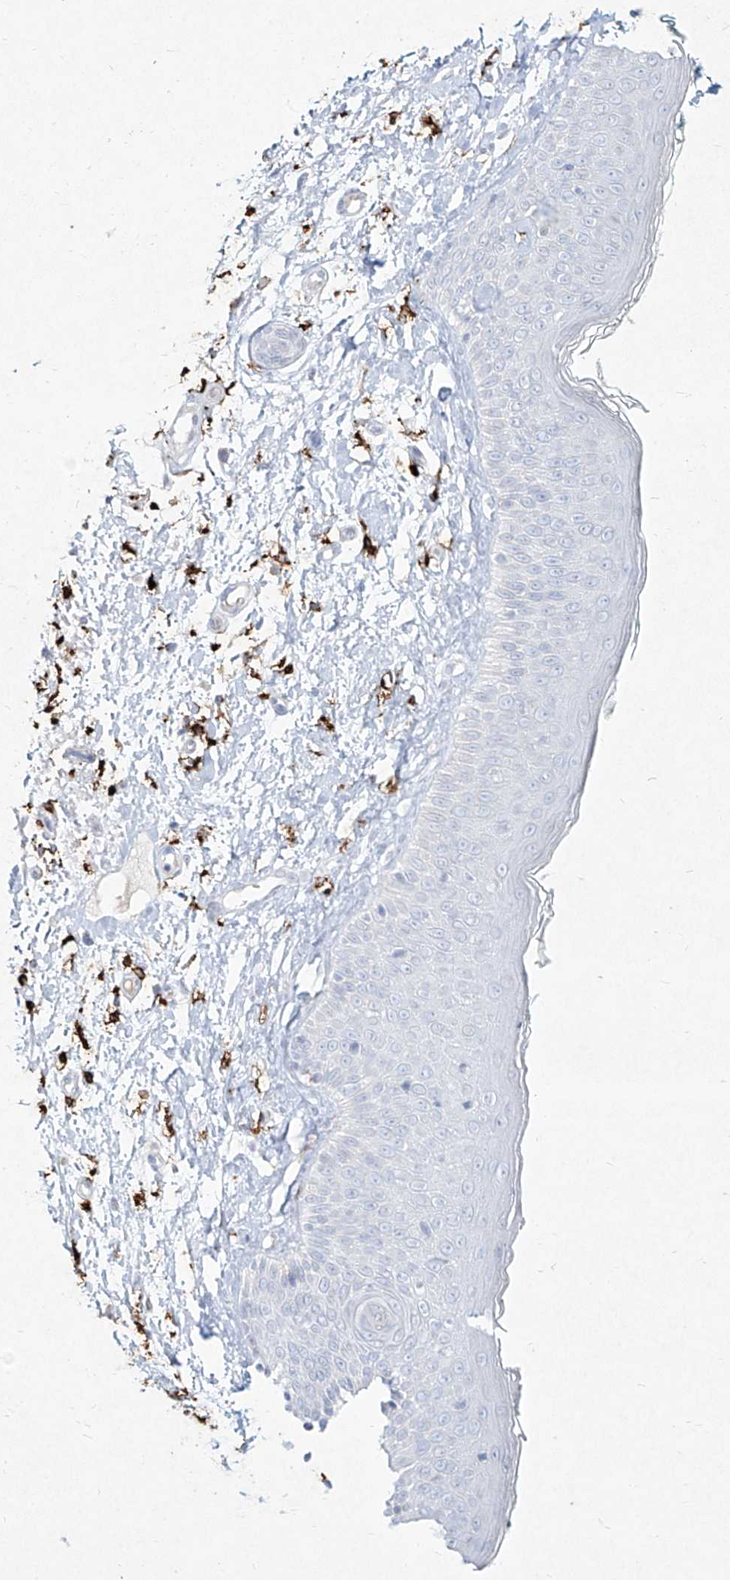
{"staining": {"intensity": "negative", "quantity": "none", "location": "none"}, "tissue": "skin cancer", "cell_type": "Tumor cells", "image_type": "cancer", "snomed": [{"axis": "morphology", "description": "Basal cell carcinoma"}, {"axis": "topography", "description": "Skin"}], "caption": "Tumor cells show no significant positivity in skin cancer.", "gene": "CD209", "patient": {"sex": "female", "age": 84}}